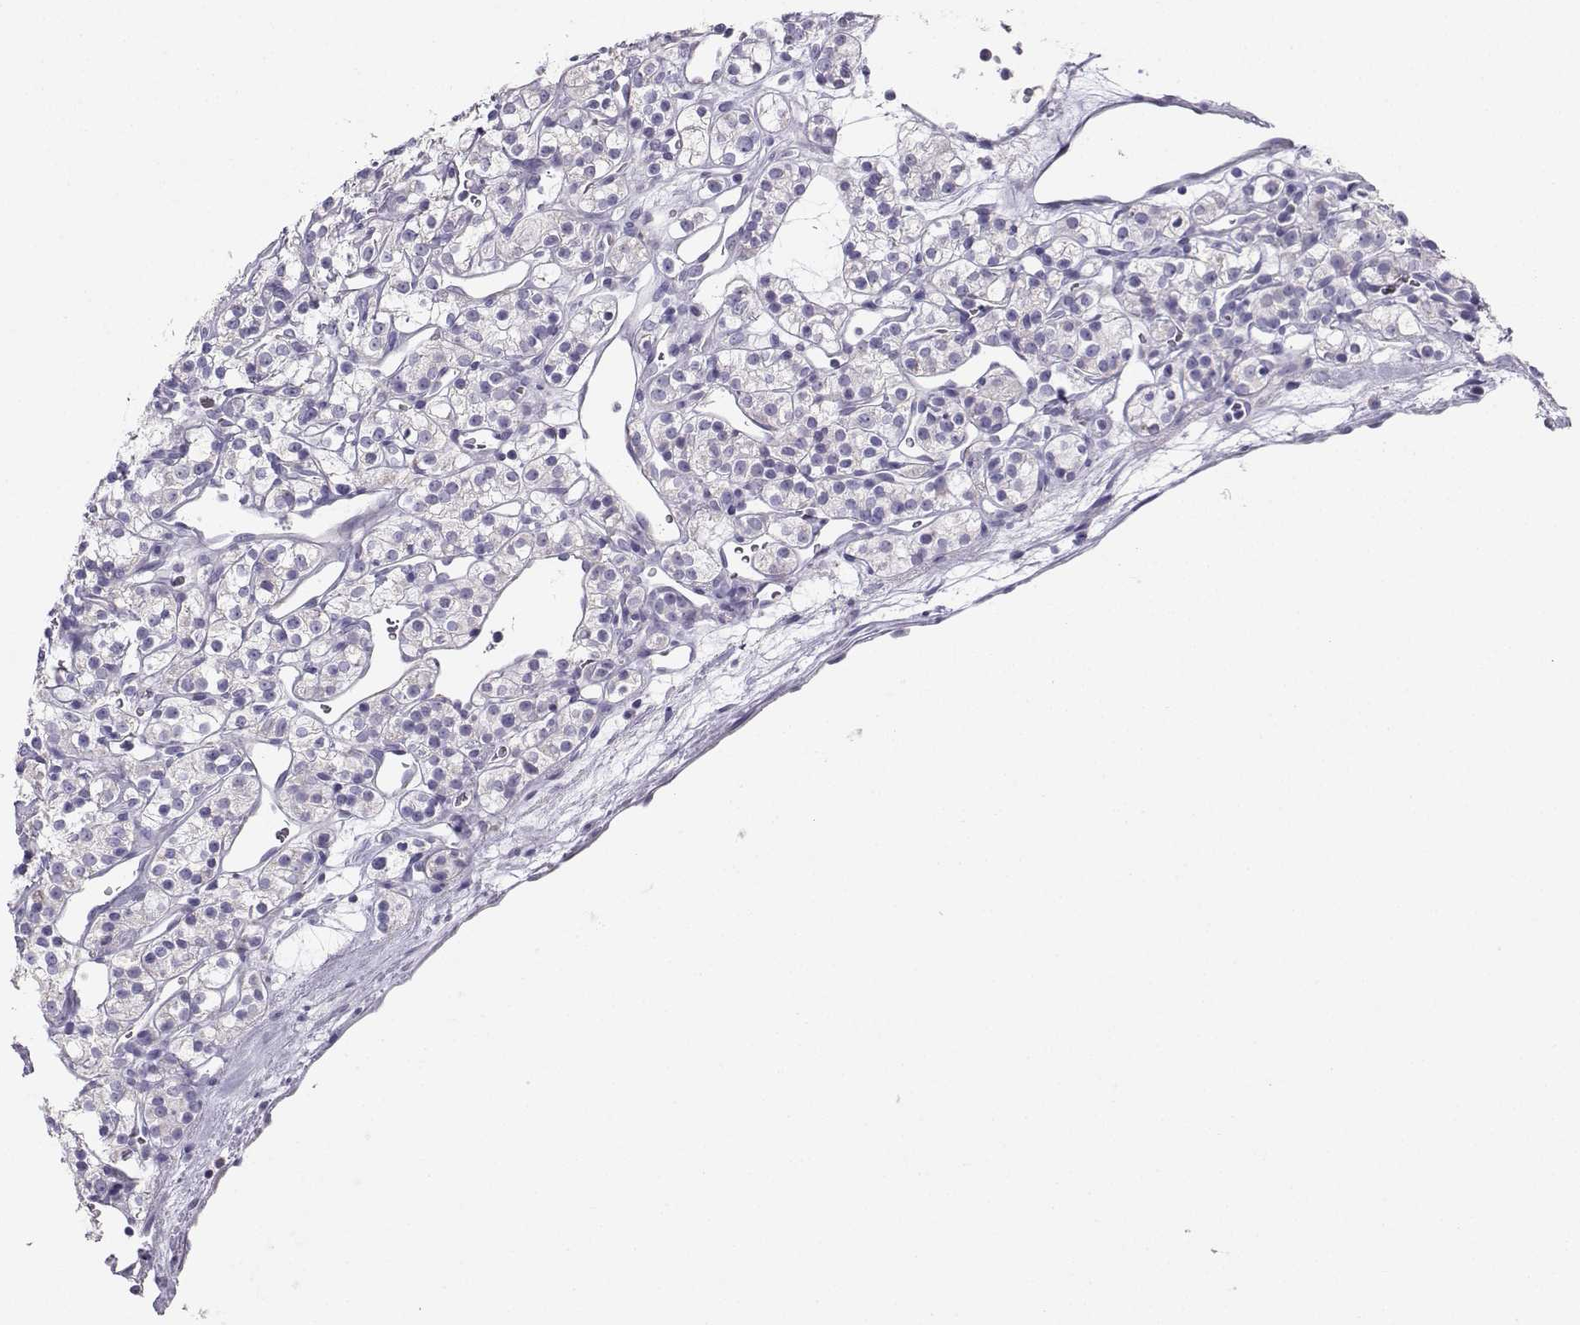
{"staining": {"intensity": "negative", "quantity": "none", "location": "none"}, "tissue": "renal cancer", "cell_type": "Tumor cells", "image_type": "cancer", "snomed": [{"axis": "morphology", "description": "Adenocarcinoma, NOS"}, {"axis": "topography", "description": "Kidney"}], "caption": "An IHC histopathology image of renal adenocarcinoma is shown. There is no staining in tumor cells of renal adenocarcinoma.", "gene": "AVP", "patient": {"sex": "male", "age": 77}}